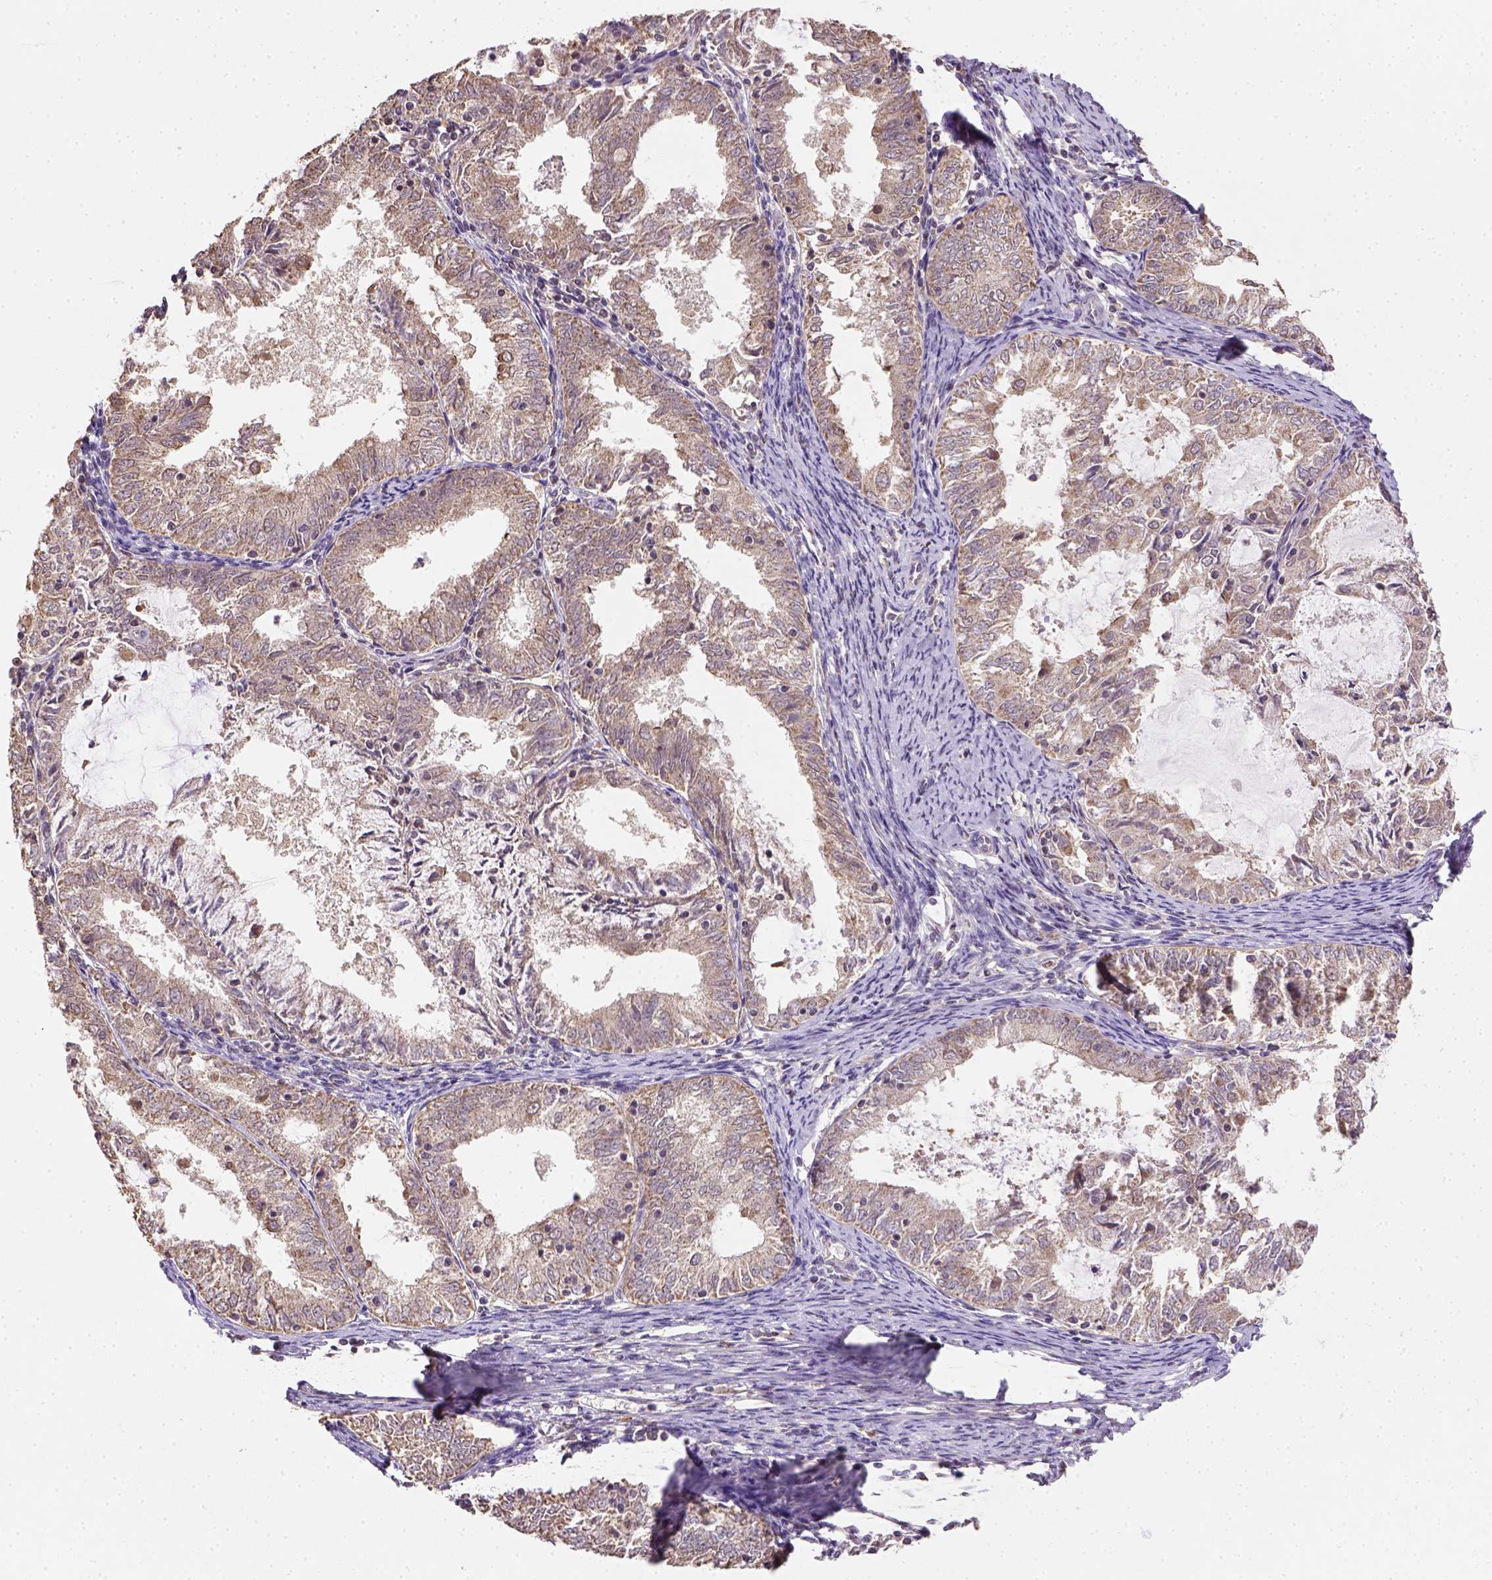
{"staining": {"intensity": "moderate", "quantity": ">75%", "location": "cytoplasmic/membranous"}, "tissue": "endometrial cancer", "cell_type": "Tumor cells", "image_type": "cancer", "snomed": [{"axis": "morphology", "description": "Adenocarcinoma, NOS"}, {"axis": "topography", "description": "Endometrium"}], "caption": "Tumor cells show medium levels of moderate cytoplasmic/membranous expression in about >75% of cells in endometrial adenocarcinoma. (IHC, brightfield microscopy, high magnification).", "gene": "NUDT10", "patient": {"sex": "female", "age": 57}}